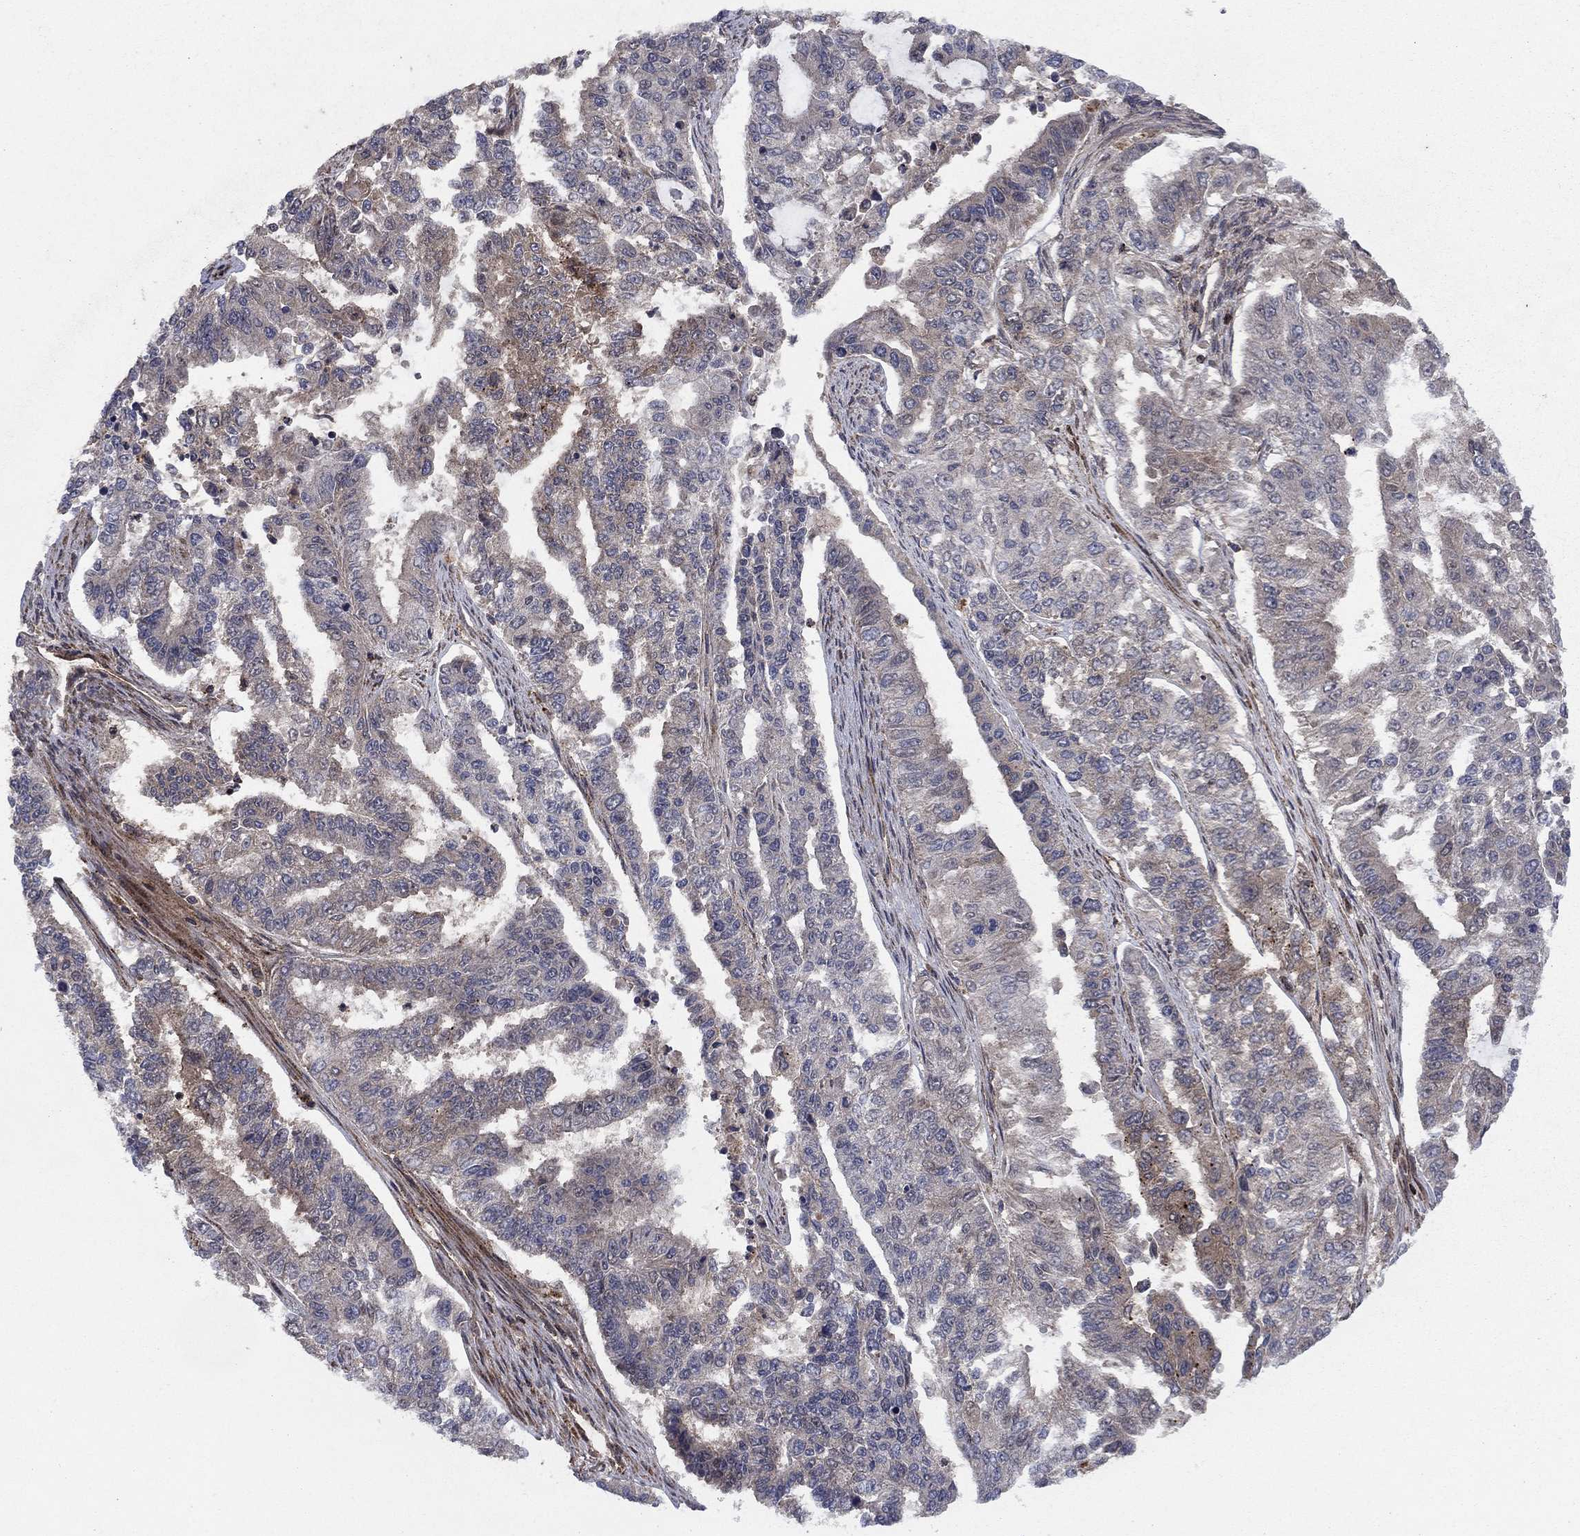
{"staining": {"intensity": "negative", "quantity": "none", "location": "none"}, "tissue": "endometrial cancer", "cell_type": "Tumor cells", "image_type": "cancer", "snomed": [{"axis": "morphology", "description": "Adenocarcinoma, NOS"}, {"axis": "topography", "description": "Uterus"}], "caption": "Tumor cells are negative for brown protein staining in endometrial cancer (adenocarcinoma).", "gene": "IFI35", "patient": {"sex": "female", "age": 59}}